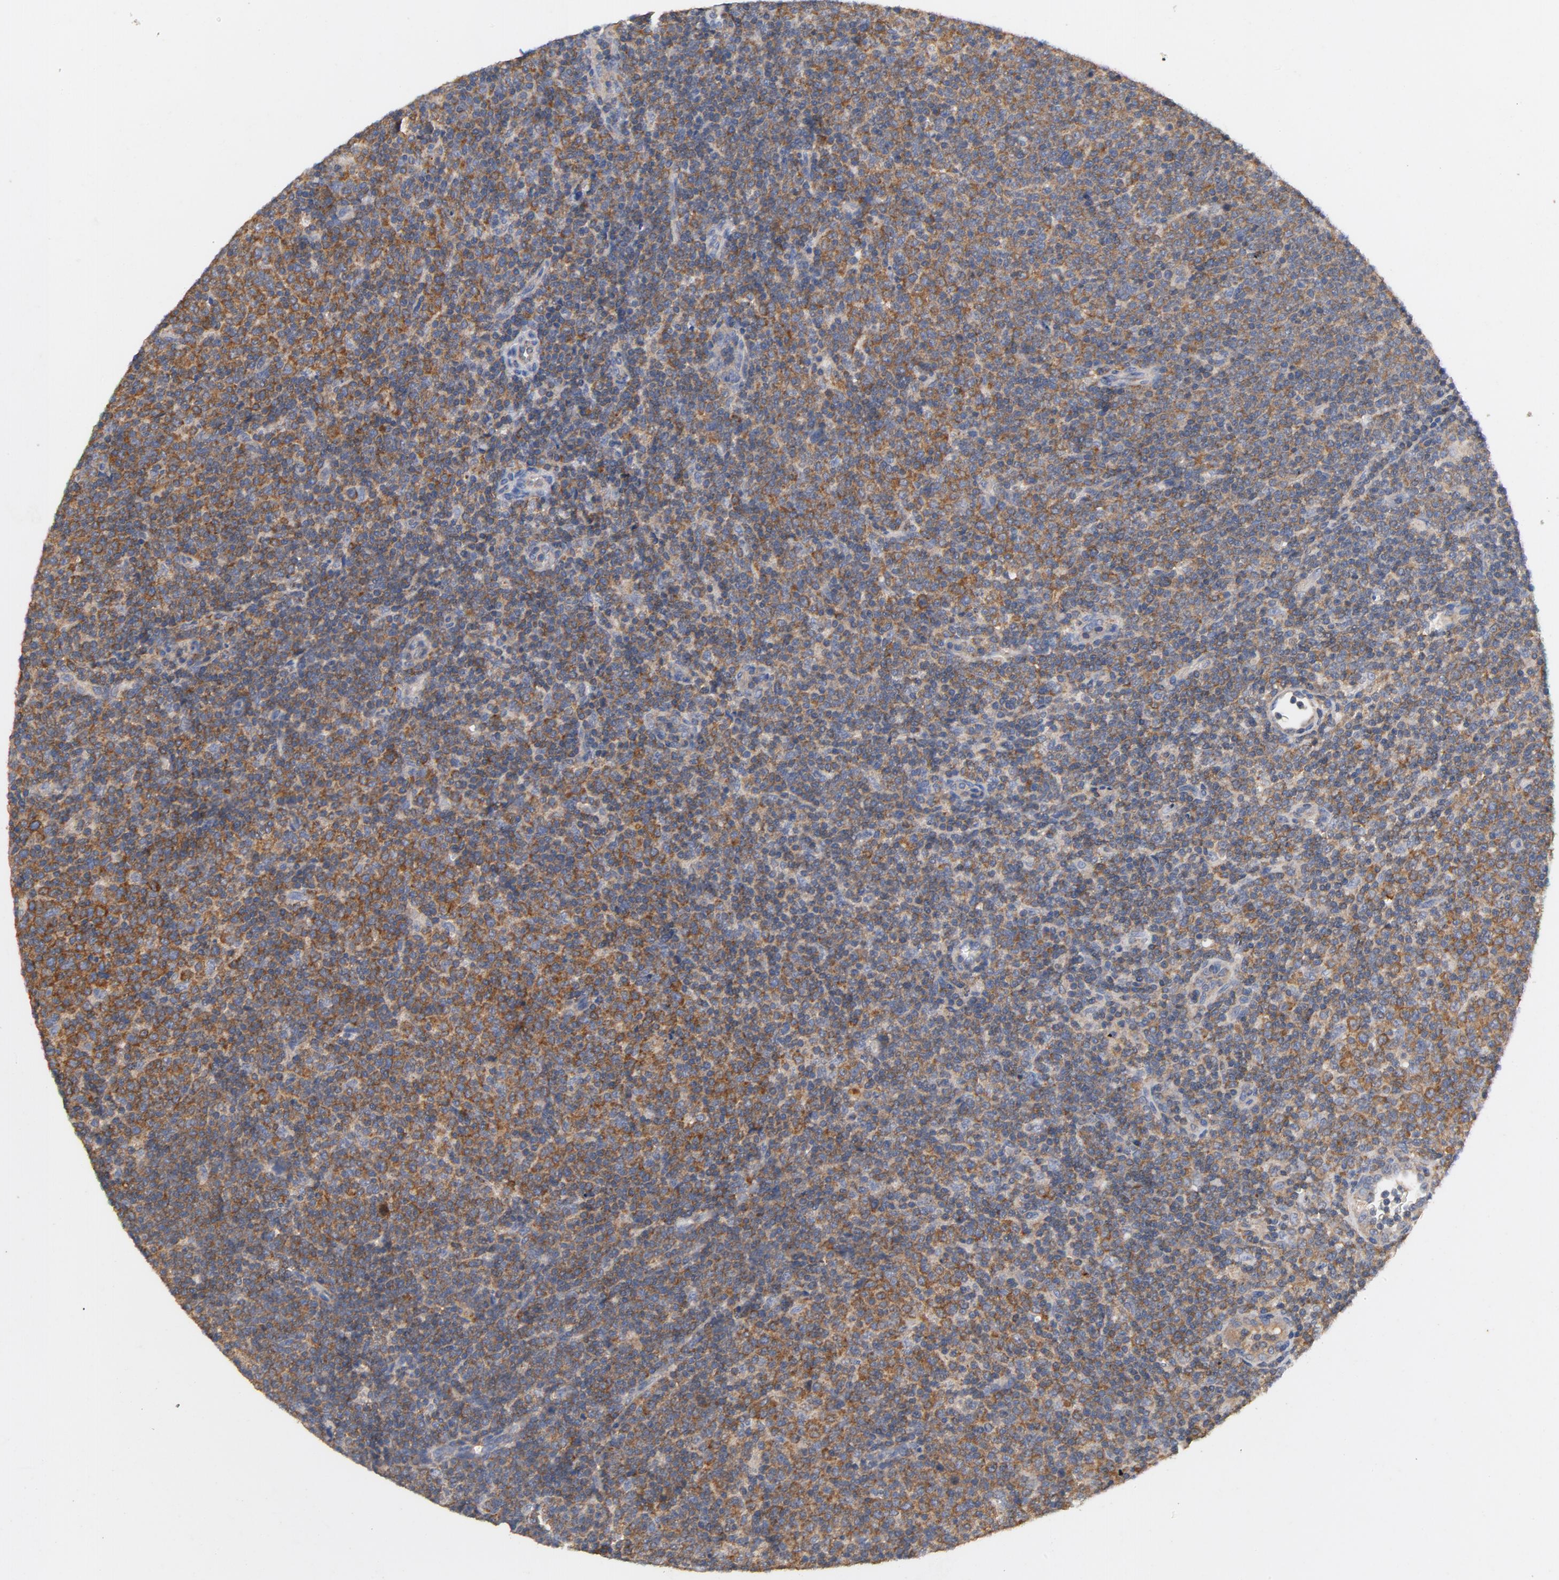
{"staining": {"intensity": "moderate", "quantity": ">75%", "location": "cytoplasmic/membranous"}, "tissue": "lymphoma", "cell_type": "Tumor cells", "image_type": "cancer", "snomed": [{"axis": "morphology", "description": "Malignant lymphoma, non-Hodgkin's type, Low grade"}, {"axis": "topography", "description": "Lymph node"}], "caption": "A histopathology image of human lymphoma stained for a protein demonstrates moderate cytoplasmic/membranous brown staining in tumor cells. (DAB (3,3'-diaminobenzidine) = brown stain, brightfield microscopy at high magnification).", "gene": "DDX6", "patient": {"sex": "male", "age": 70}}